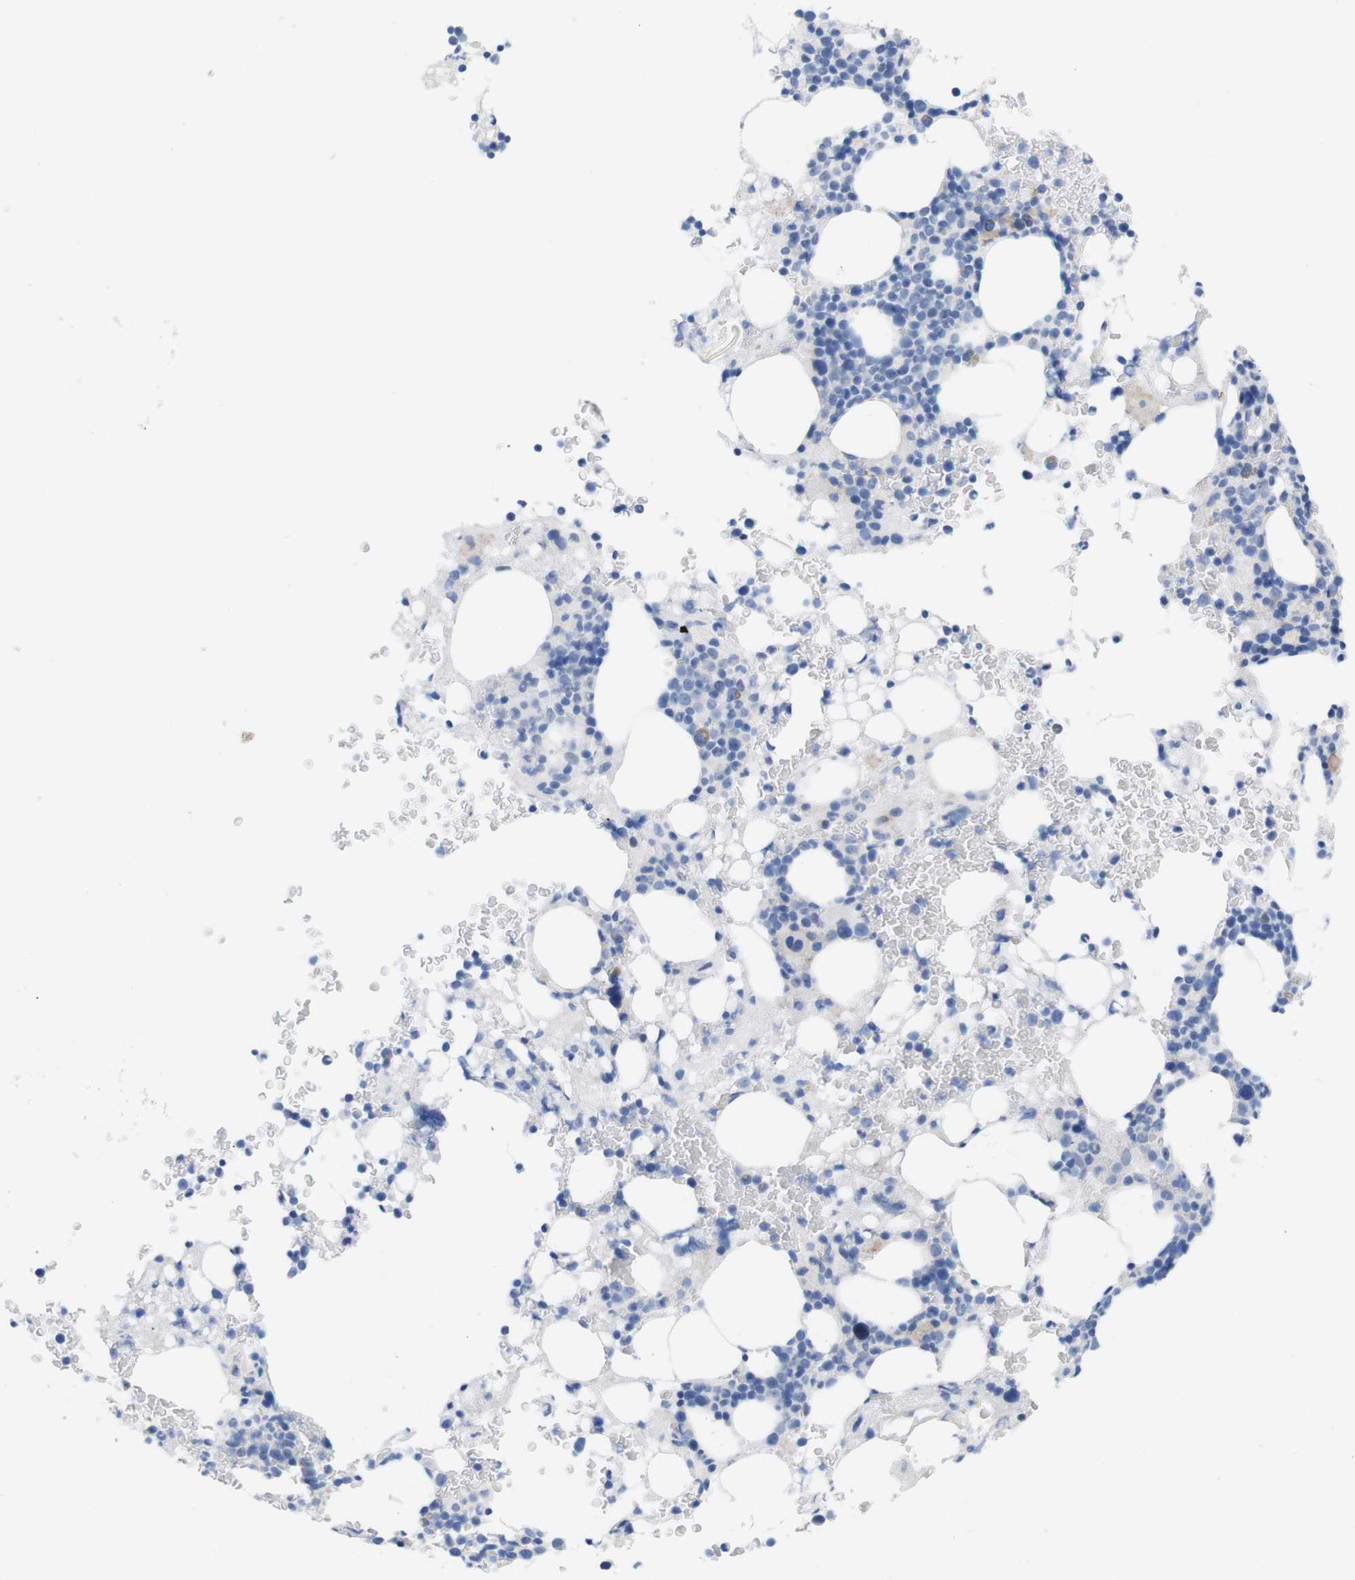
{"staining": {"intensity": "negative", "quantity": "none", "location": "none"}, "tissue": "bone marrow", "cell_type": "Hematopoietic cells", "image_type": "normal", "snomed": [{"axis": "morphology", "description": "Normal tissue, NOS"}, {"axis": "morphology", "description": "Inflammation, NOS"}, {"axis": "topography", "description": "Bone marrow"}], "caption": "This is an IHC image of normal bone marrow. There is no positivity in hematopoietic cells.", "gene": "PNMA1", "patient": {"sex": "female", "age": 84}}